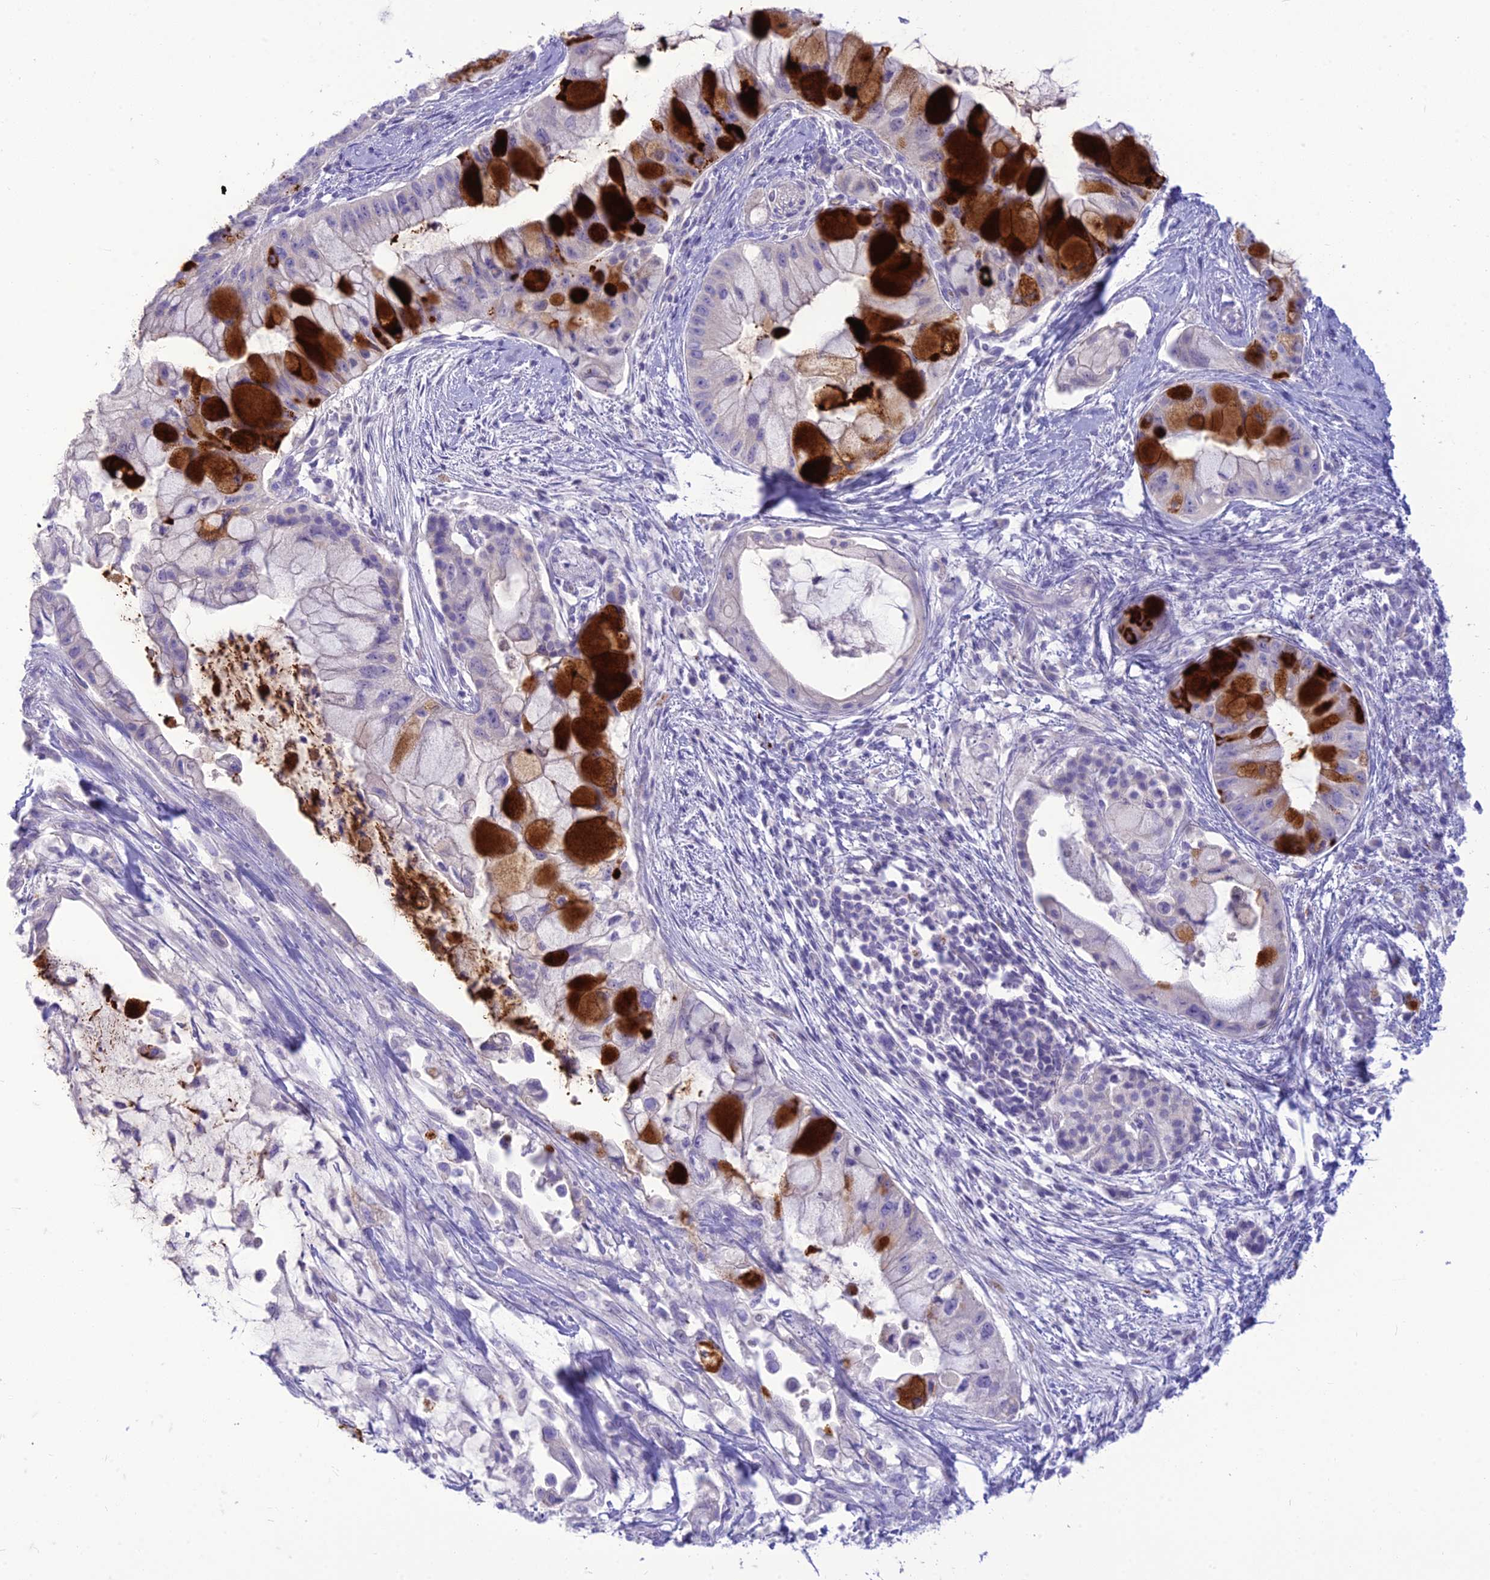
{"staining": {"intensity": "strong", "quantity": "<25%", "location": "cytoplasmic/membranous"}, "tissue": "pancreatic cancer", "cell_type": "Tumor cells", "image_type": "cancer", "snomed": [{"axis": "morphology", "description": "Adenocarcinoma, NOS"}, {"axis": "topography", "description": "Pancreas"}], "caption": "This photomicrograph displays IHC staining of human pancreatic cancer (adenocarcinoma), with medium strong cytoplasmic/membranous positivity in approximately <25% of tumor cells.", "gene": "DHDH", "patient": {"sex": "male", "age": 48}}